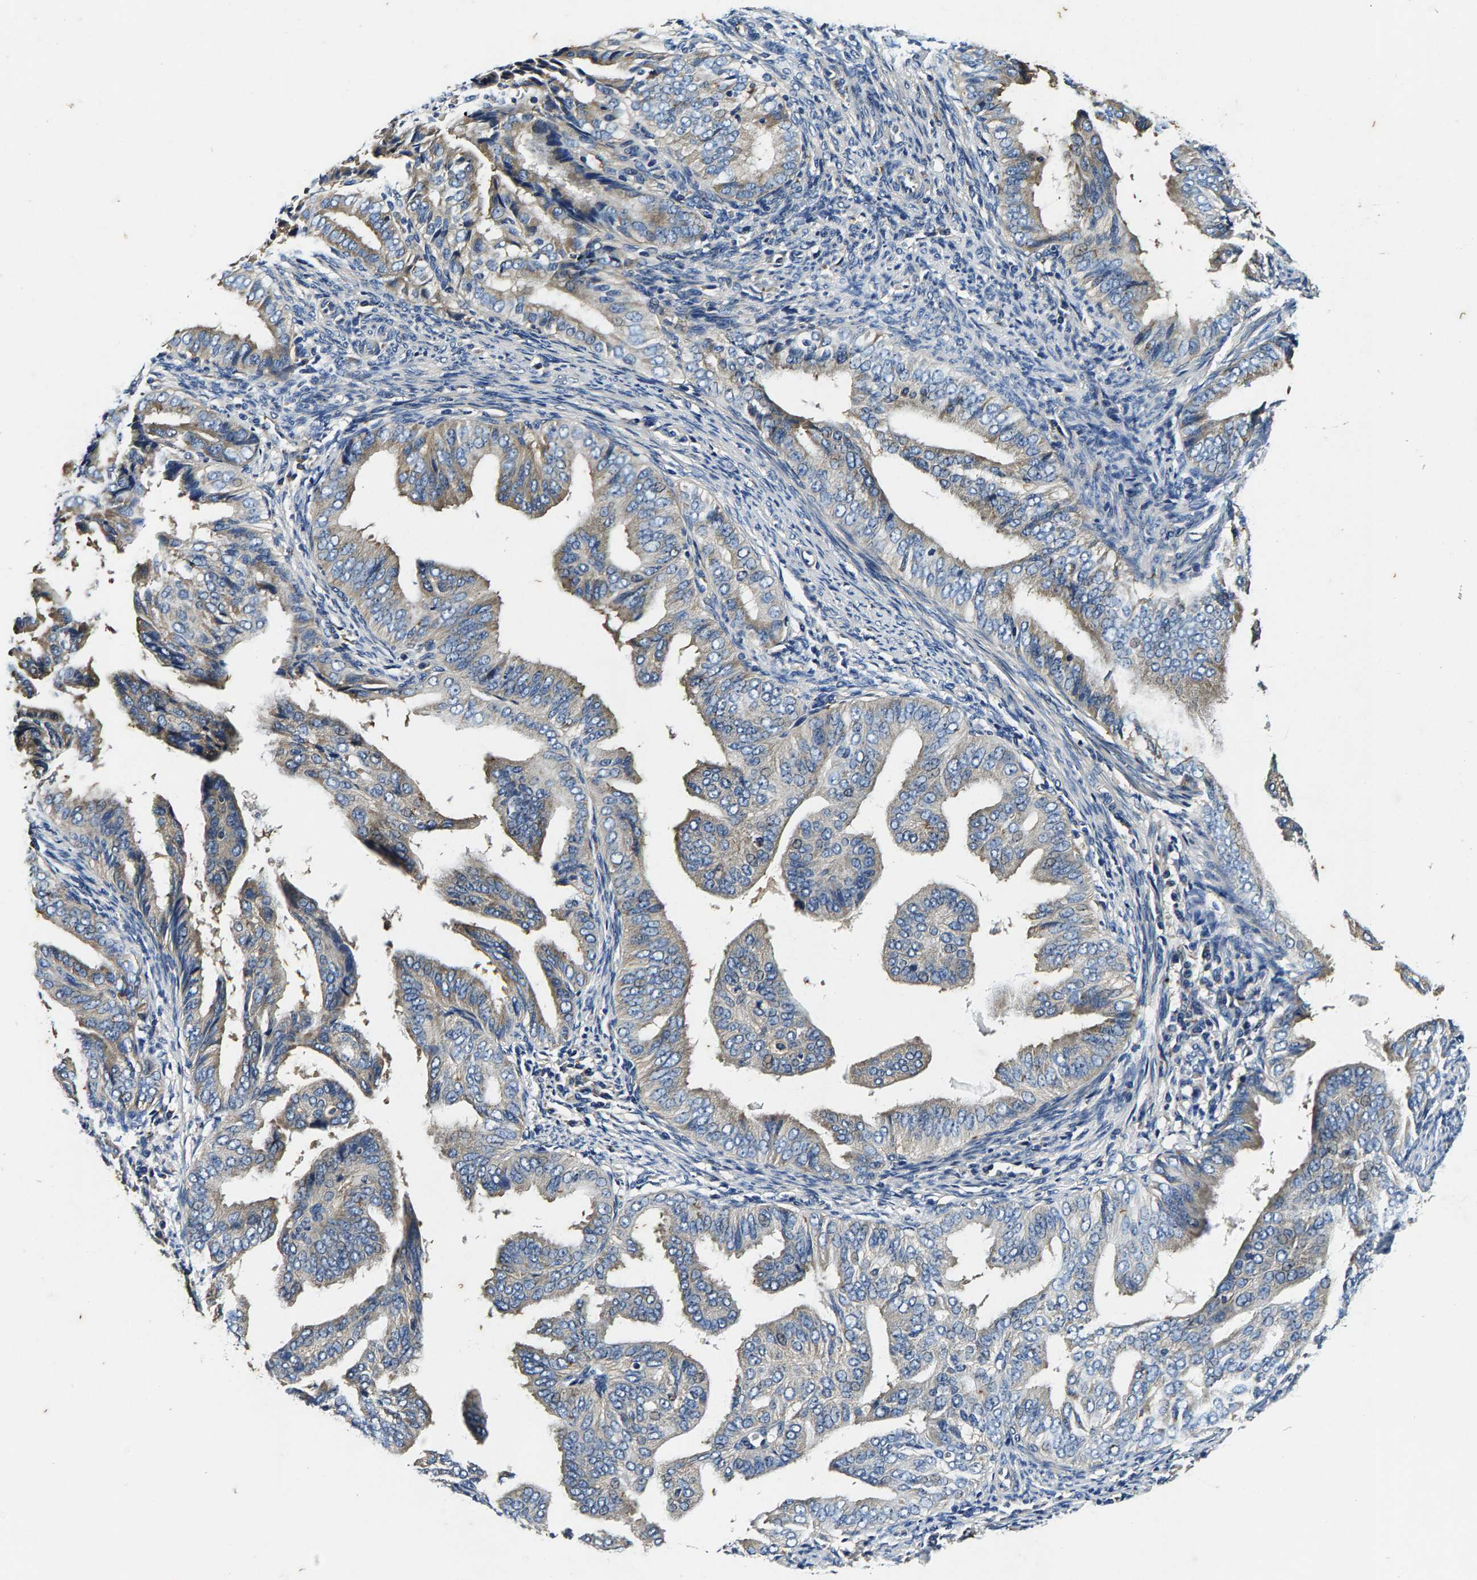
{"staining": {"intensity": "weak", "quantity": "<25%", "location": "cytoplasmic/membranous"}, "tissue": "endometrial cancer", "cell_type": "Tumor cells", "image_type": "cancer", "snomed": [{"axis": "morphology", "description": "Adenocarcinoma, NOS"}, {"axis": "topography", "description": "Endometrium"}], "caption": "DAB (3,3'-diaminobenzidine) immunohistochemical staining of endometrial cancer demonstrates no significant expression in tumor cells.", "gene": "PI4KB", "patient": {"sex": "female", "age": 58}}